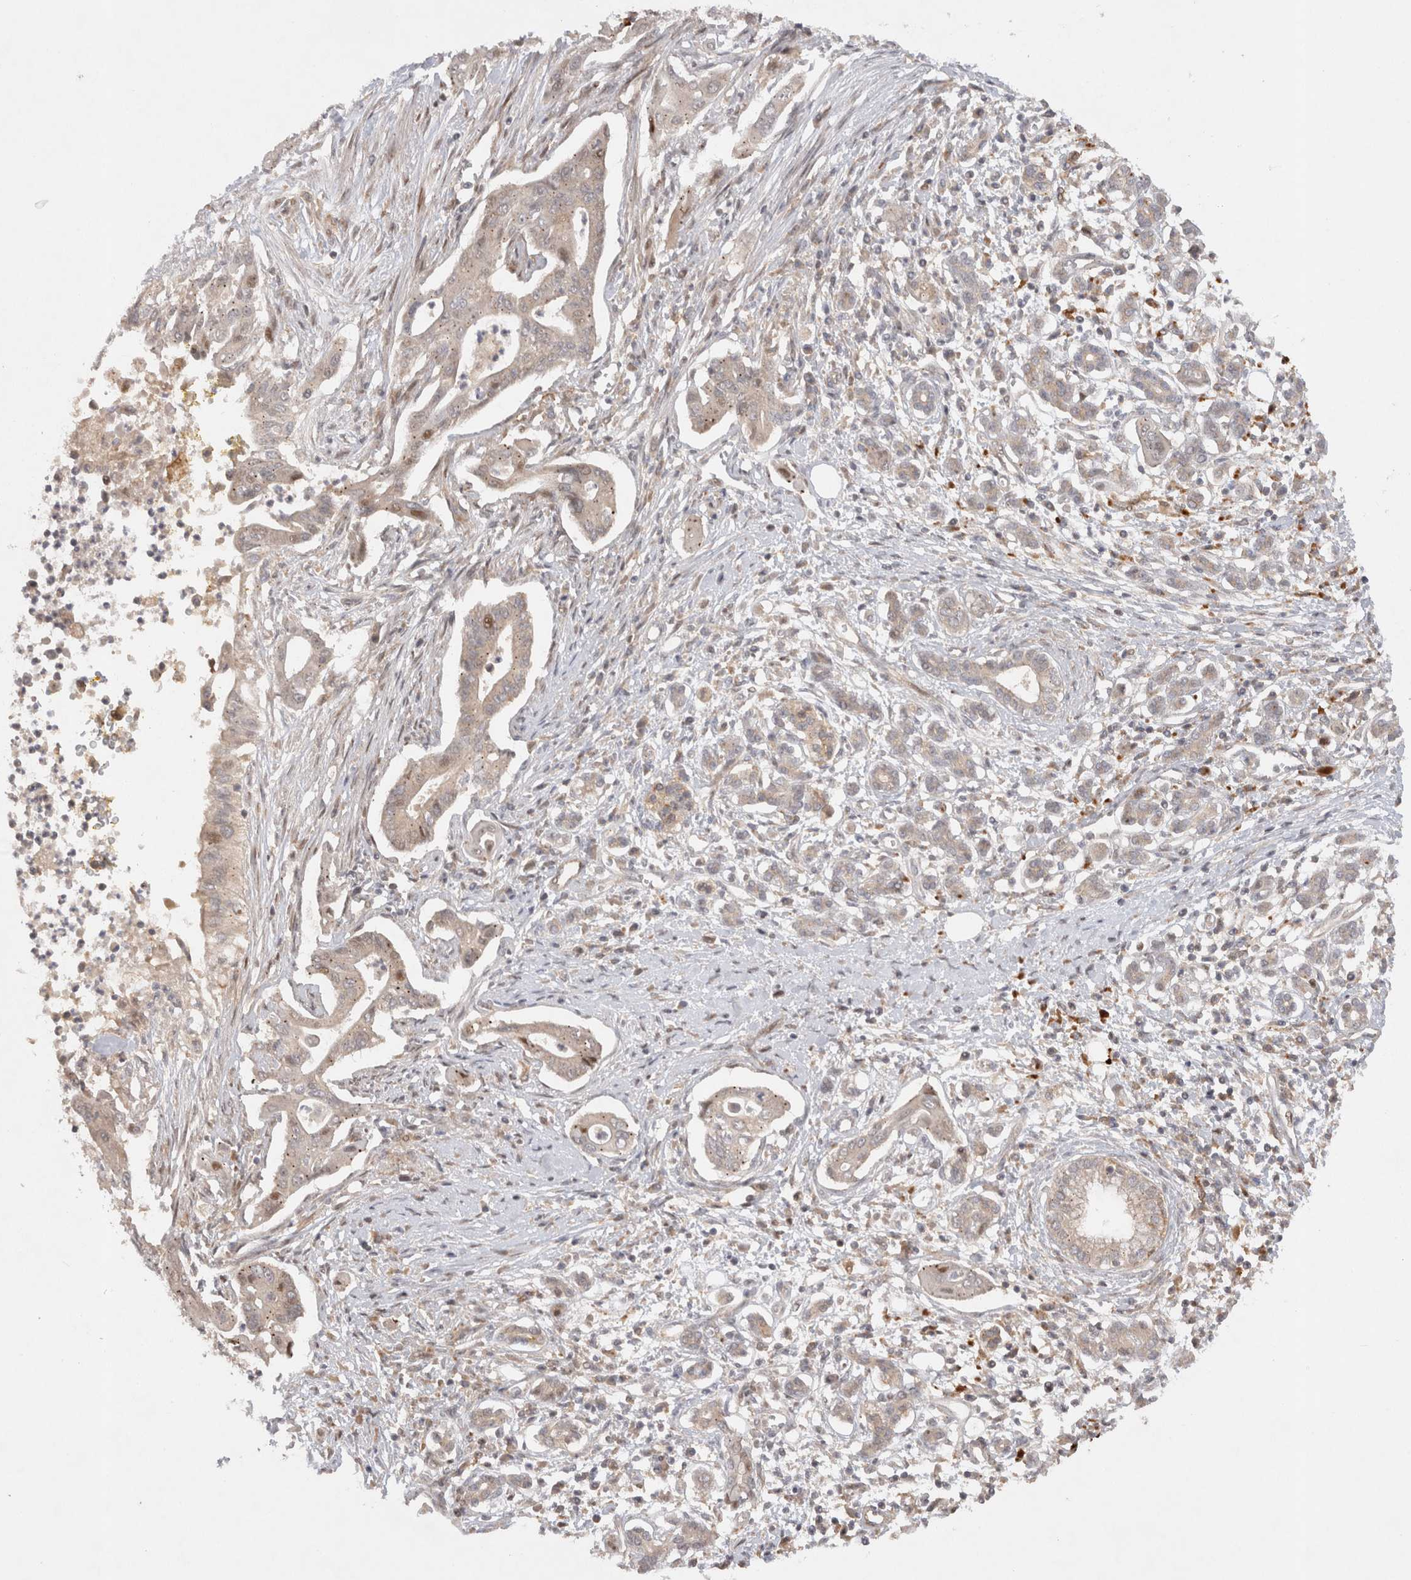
{"staining": {"intensity": "weak", "quantity": ">75%", "location": "cytoplasmic/membranous"}, "tissue": "pancreatic cancer", "cell_type": "Tumor cells", "image_type": "cancer", "snomed": [{"axis": "morphology", "description": "Adenocarcinoma, NOS"}, {"axis": "topography", "description": "Pancreas"}], "caption": "Immunohistochemistry (IHC) staining of pancreatic cancer, which reveals low levels of weak cytoplasmic/membranous expression in approximately >75% of tumor cells indicating weak cytoplasmic/membranous protein staining. The staining was performed using DAB (brown) for protein detection and nuclei were counterstained in hematoxylin (blue).", "gene": "HTT", "patient": {"sex": "male", "age": 58}}